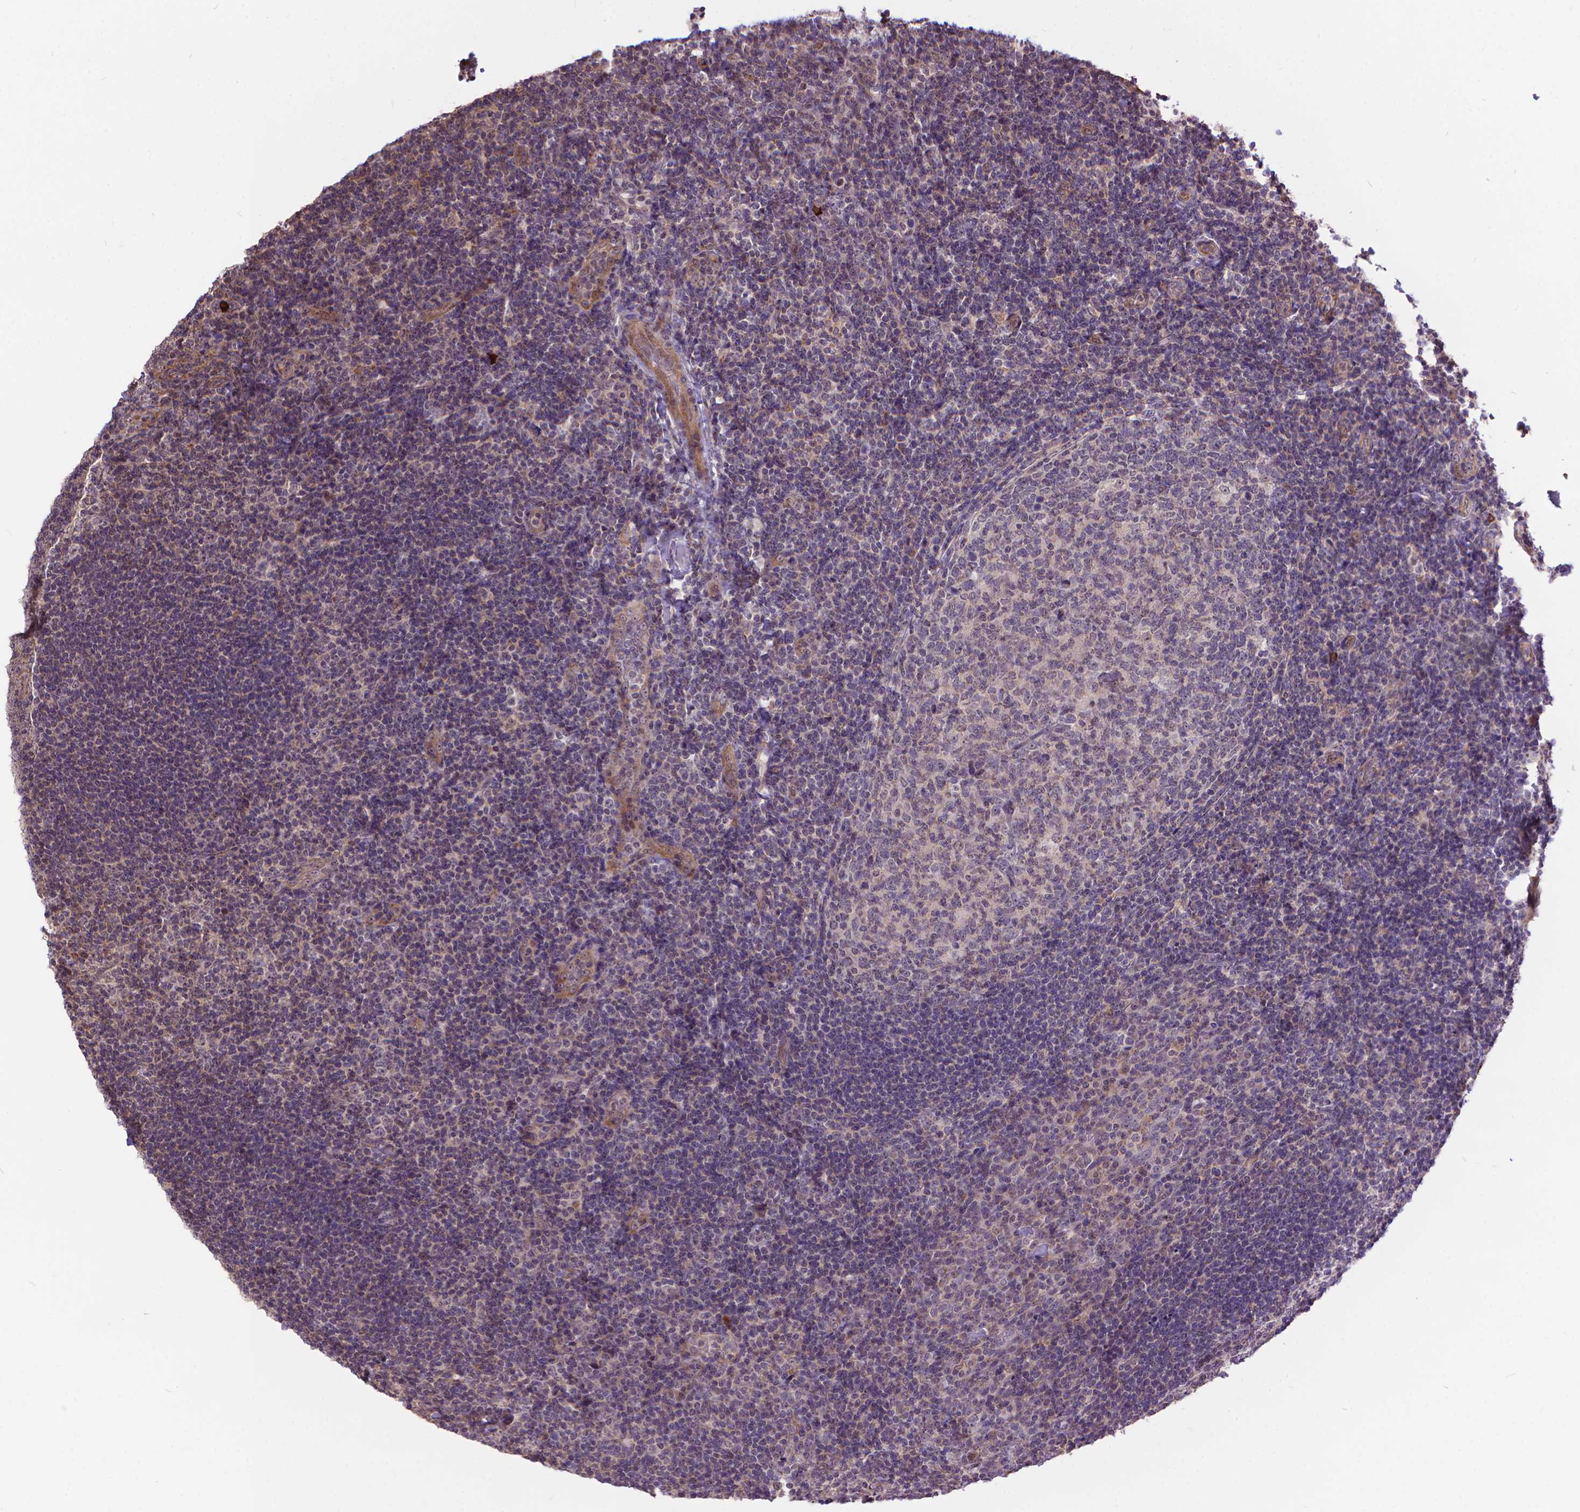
{"staining": {"intensity": "negative", "quantity": "none", "location": "none"}, "tissue": "tonsil", "cell_type": "Germinal center cells", "image_type": "normal", "snomed": [{"axis": "morphology", "description": "Normal tissue, NOS"}, {"axis": "topography", "description": "Tonsil"}], "caption": "Immunohistochemistry (IHC) of unremarkable human tonsil shows no expression in germinal center cells.", "gene": "TMEM135", "patient": {"sex": "female", "age": 10}}